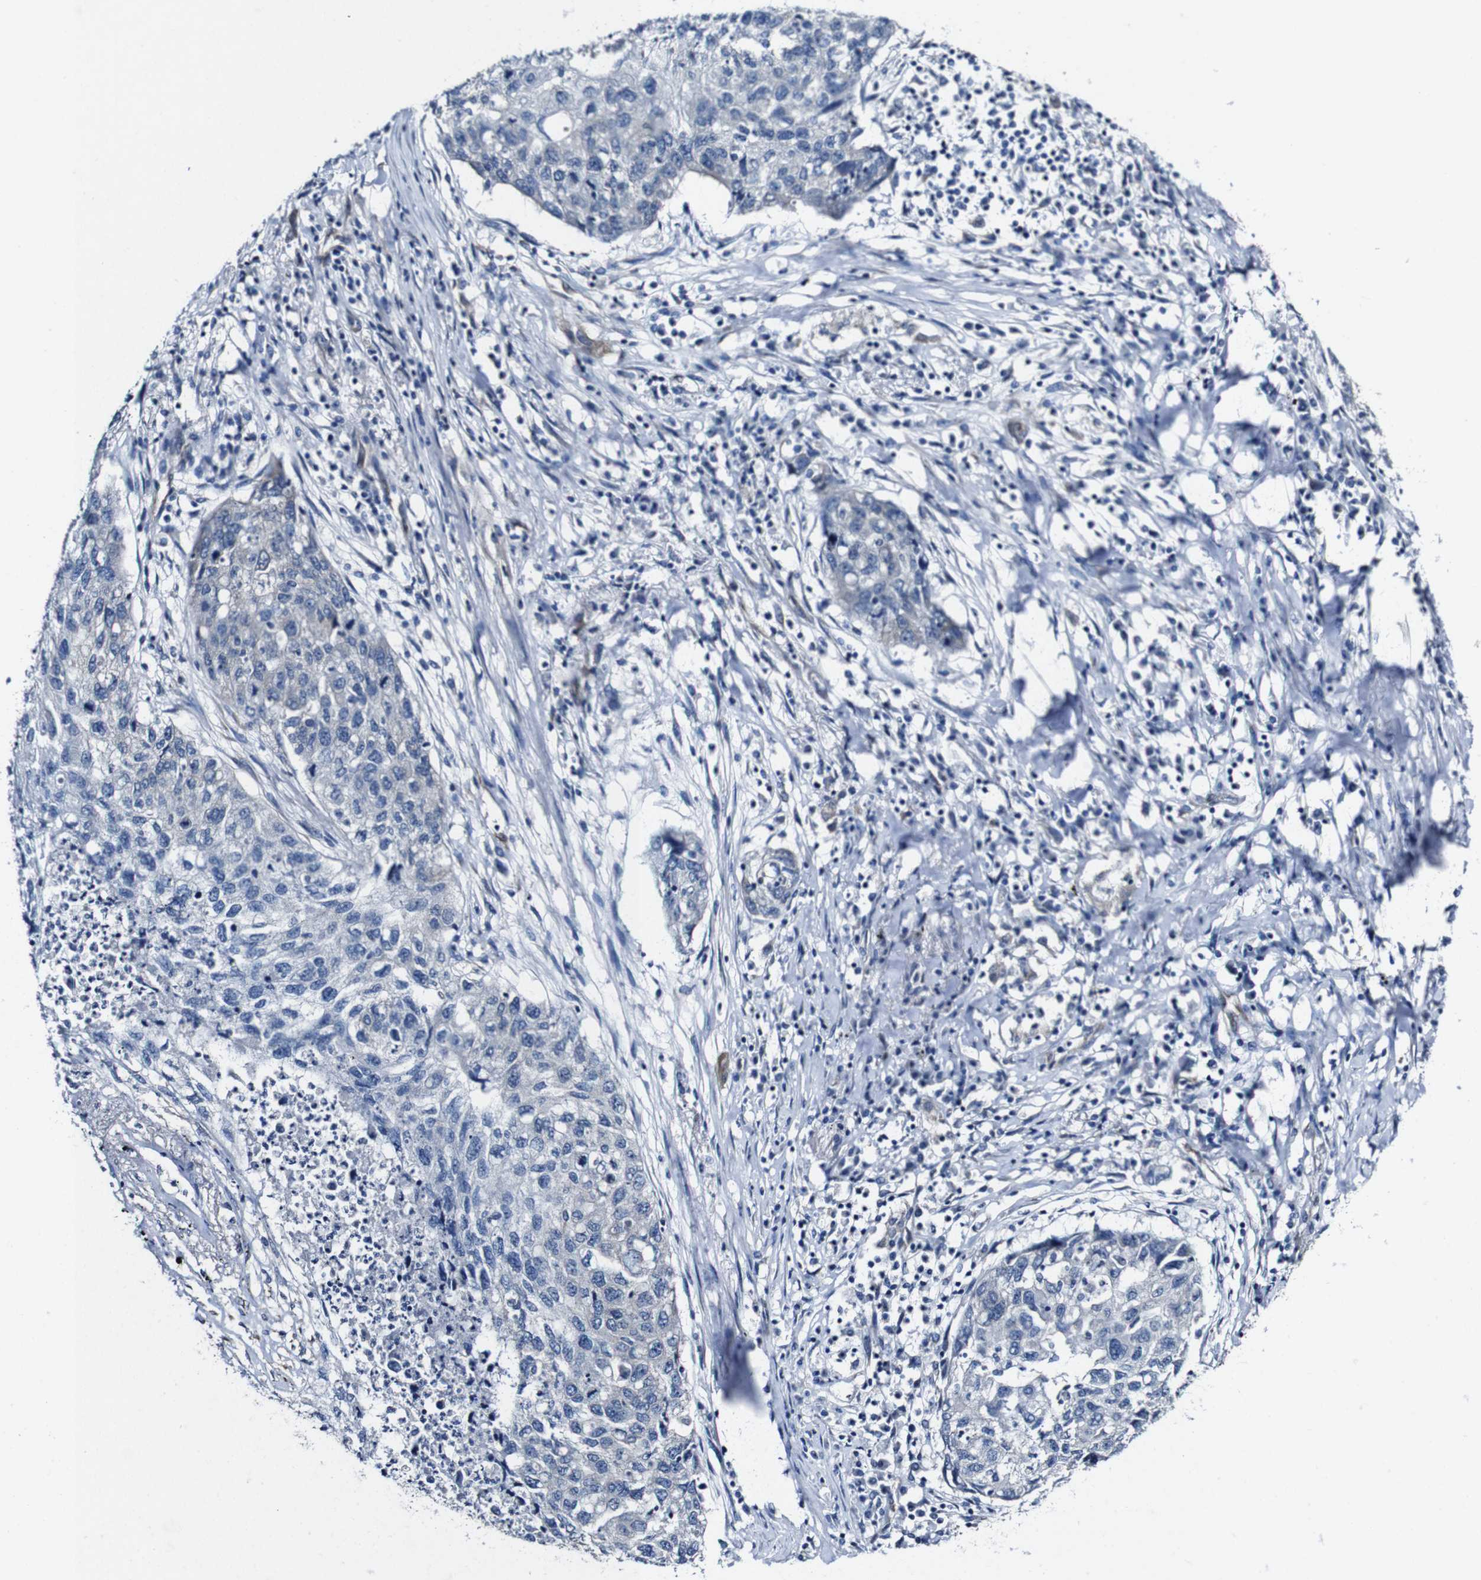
{"staining": {"intensity": "negative", "quantity": "none", "location": "none"}, "tissue": "lung cancer", "cell_type": "Tumor cells", "image_type": "cancer", "snomed": [{"axis": "morphology", "description": "Squamous cell carcinoma, NOS"}, {"axis": "topography", "description": "Lung"}], "caption": "DAB immunohistochemical staining of lung cancer (squamous cell carcinoma) displays no significant expression in tumor cells.", "gene": "GRAMD1A", "patient": {"sex": "female", "age": 63}}